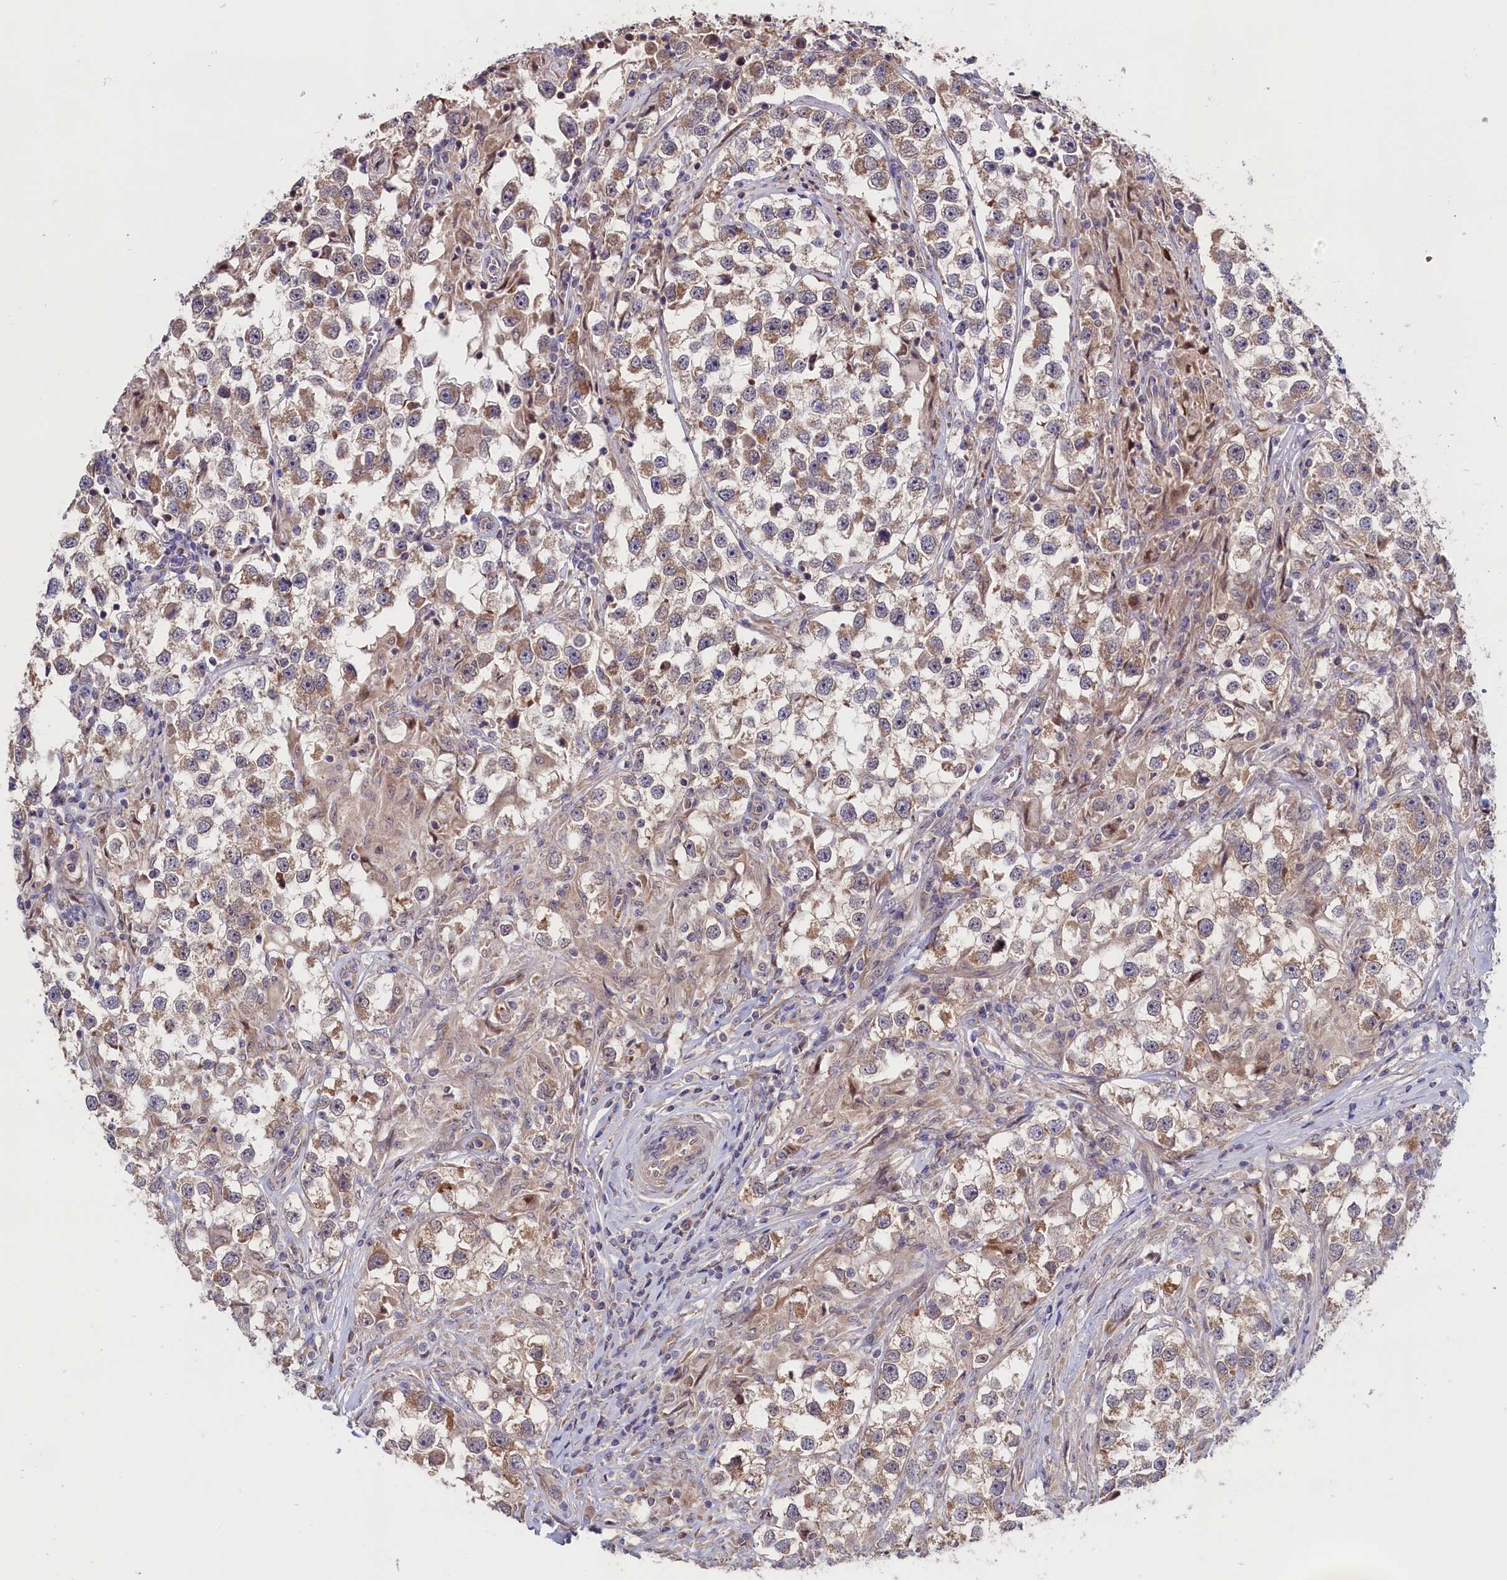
{"staining": {"intensity": "moderate", "quantity": ">75%", "location": "cytoplasmic/membranous"}, "tissue": "testis cancer", "cell_type": "Tumor cells", "image_type": "cancer", "snomed": [{"axis": "morphology", "description": "Seminoma, NOS"}, {"axis": "topography", "description": "Testis"}], "caption": "Tumor cells reveal moderate cytoplasmic/membranous staining in about >75% of cells in testis cancer.", "gene": "CEP44", "patient": {"sex": "male", "age": 46}}